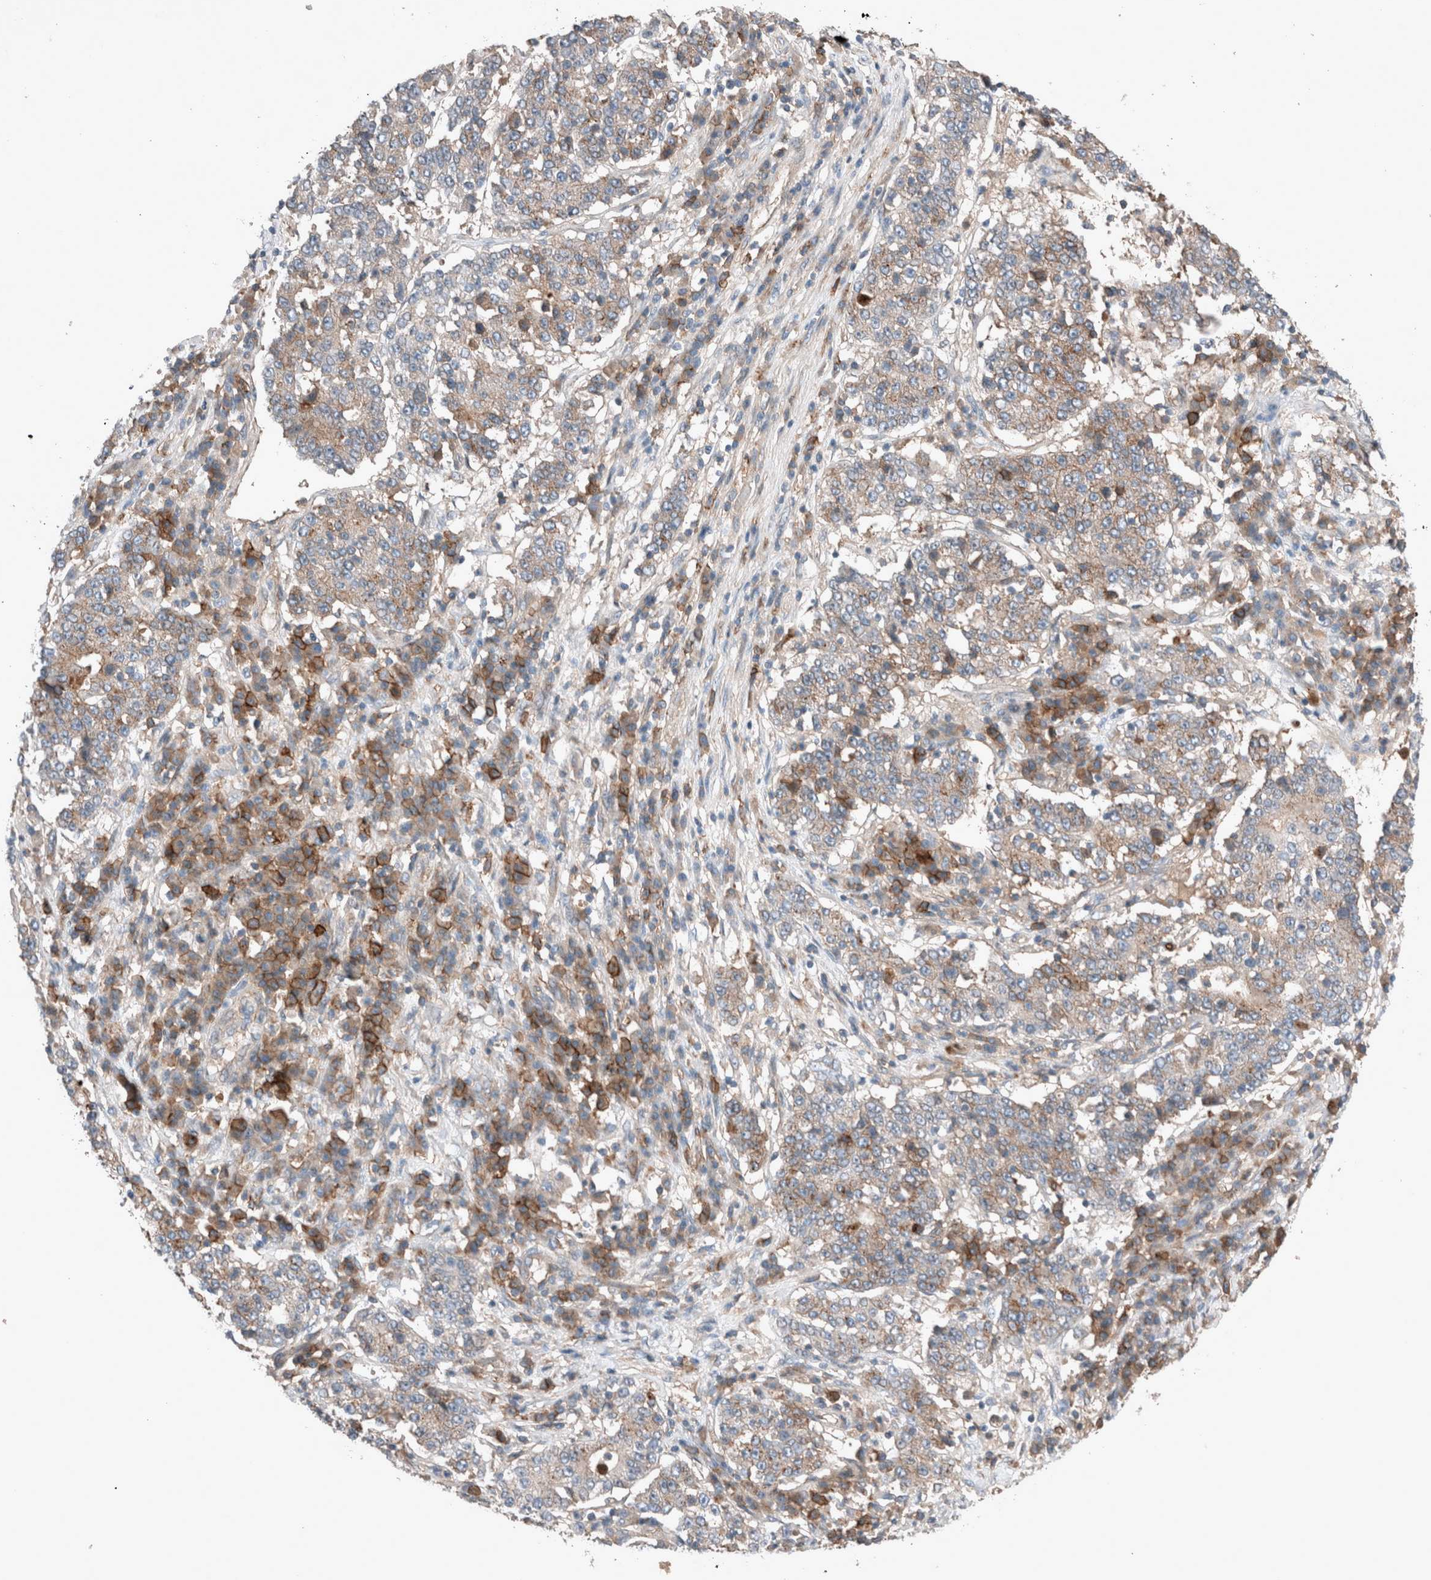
{"staining": {"intensity": "weak", "quantity": ">75%", "location": "cytoplasmic/membranous"}, "tissue": "stomach cancer", "cell_type": "Tumor cells", "image_type": "cancer", "snomed": [{"axis": "morphology", "description": "Adenocarcinoma, NOS"}, {"axis": "topography", "description": "Stomach"}], "caption": "Stomach cancer stained for a protein displays weak cytoplasmic/membranous positivity in tumor cells.", "gene": "UGCG", "patient": {"sex": "male", "age": 59}}